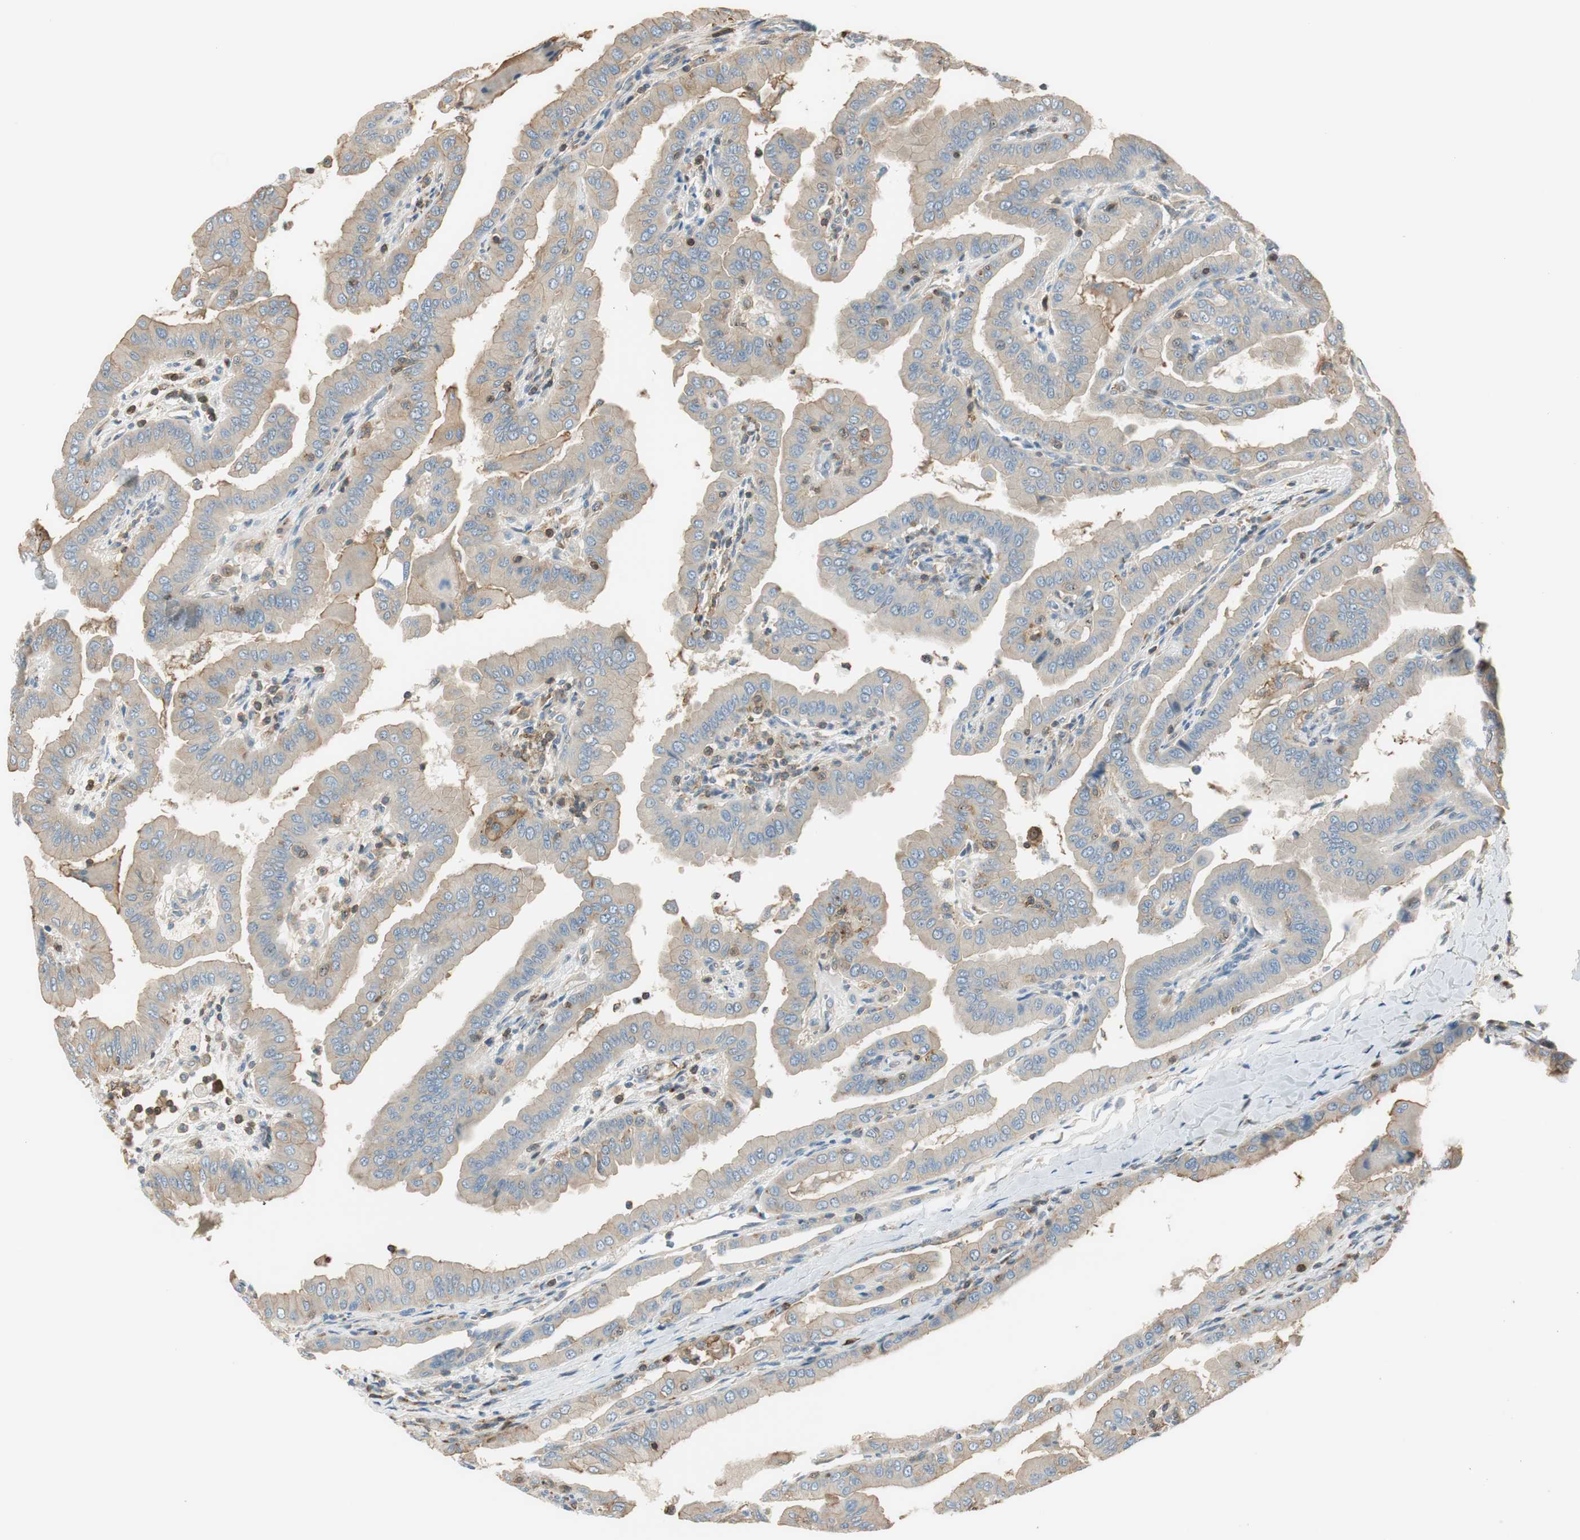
{"staining": {"intensity": "weak", "quantity": ">75%", "location": "cytoplasmic/membranous"}, "tissue": "thyroid cancer", "cell_type": "Tumor cells", "image_type": "cancer", "snomed": [{"axis": "morphology", "description": "Papillary adenocarcinoma, NOS"}, {"axis": "topography", "description": "Thyroid gland"}], "caption": "Tumor cells reveal weak cytoplasmic/membranous expression in about >75% of cells in papillary adenocarcinoma (thyroid). The protein is shown in brown color, while the nuclei are stained blue.", "gene": "PI4K2B", "patient": {"sex": "male", "age": 33}}